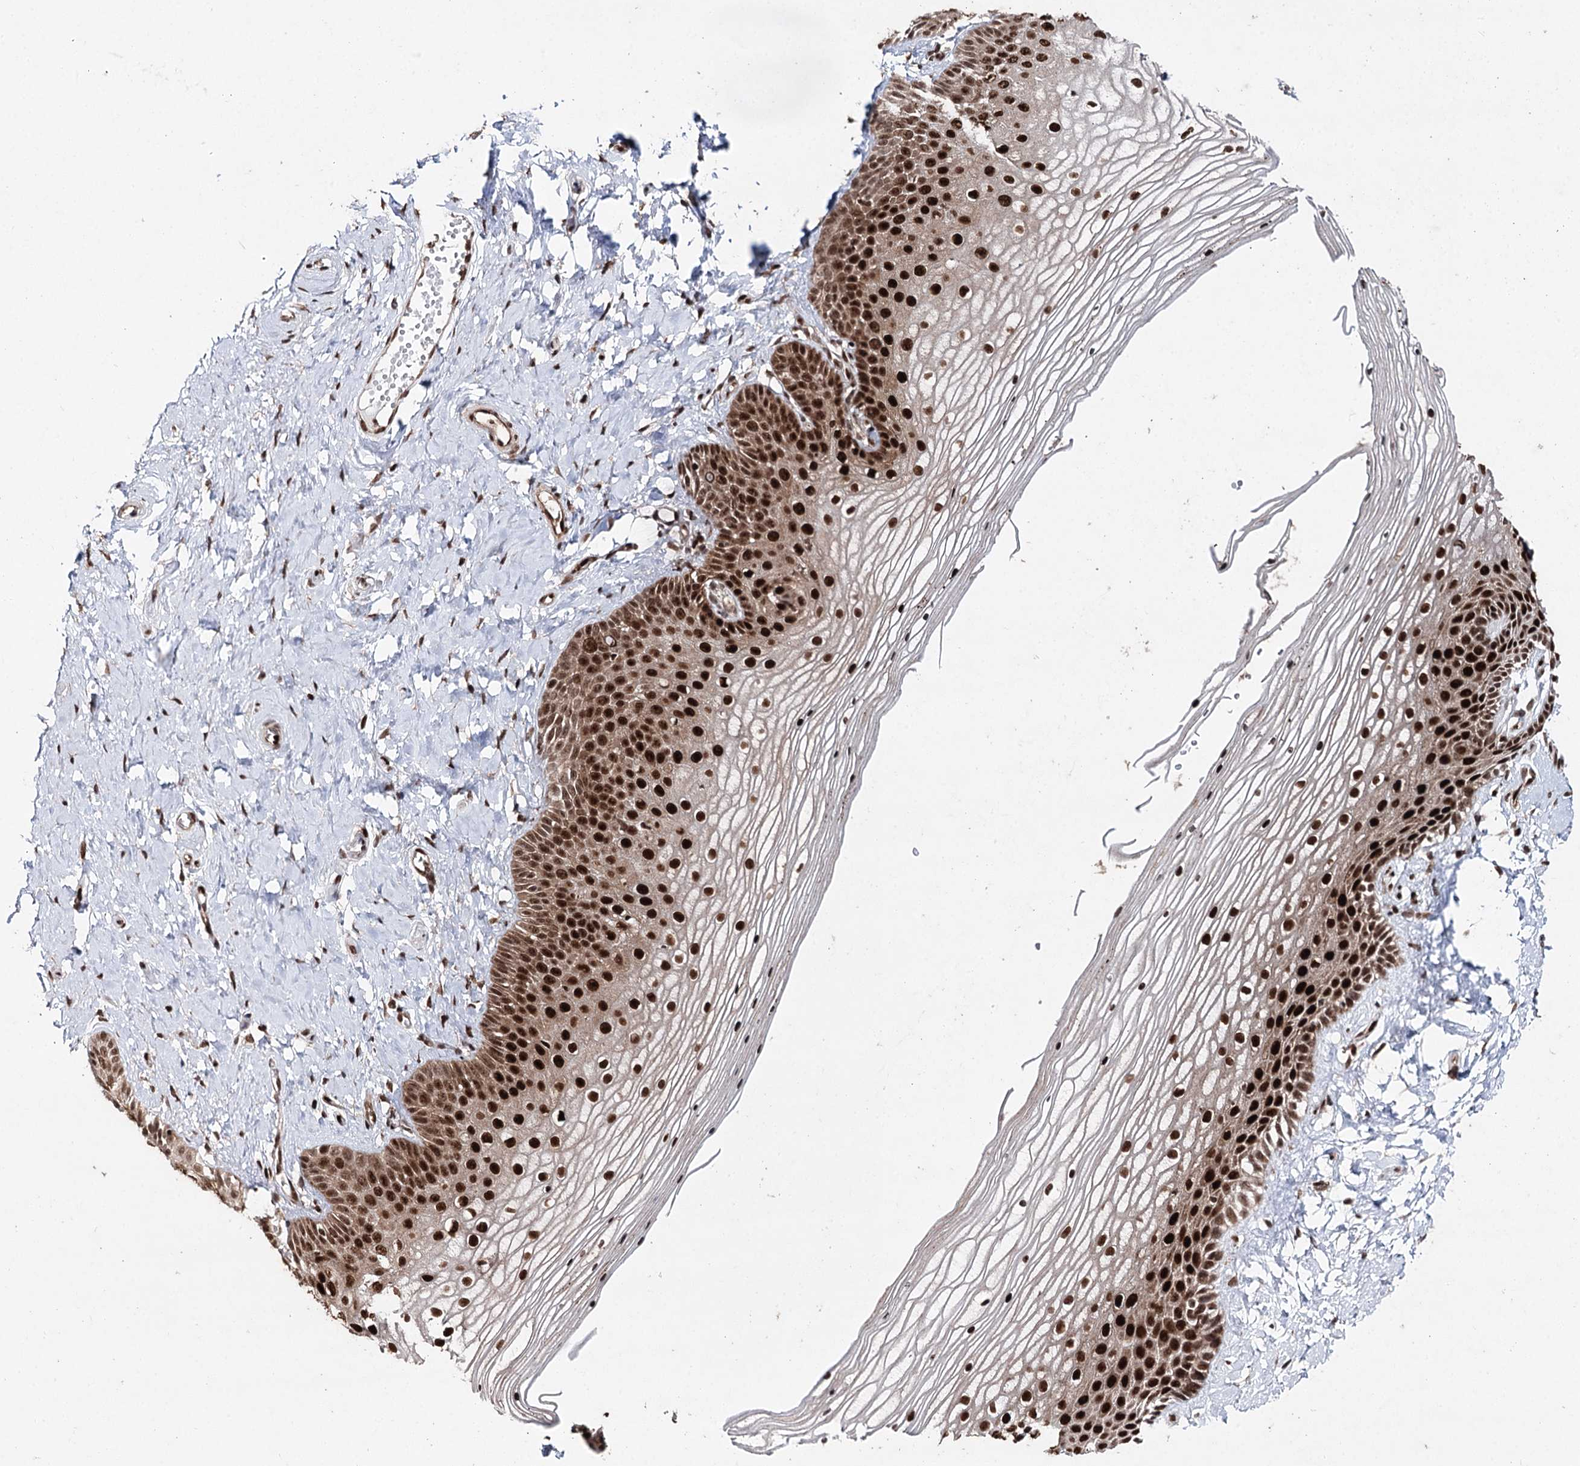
{"staining": {"intensity": "strong", "quantity": ">75%", "location": "cytoplasmic/membranous,nuclear"}, "tissue": "vagina", "cell_type": "Squamous epithelial cells", "image_type": "normal", "snomed": [{"axis": "morphology", "description": "Normal tissue, NOS"}, {"axis": "topography", "description": "Vagina"}, {"axis": "topography", "description": "Cervix"}], "caption": "Immunohistochemistry (IHC) image of normal human vagina stained for a protein (brown), which exhibits high levels of strong cytoplasmic/membranous,nuclear positivity in approximately >75% of squamous epithelial cells.", "gene": "PDCD4", "patient": {"sex": "female", "age": 40}}